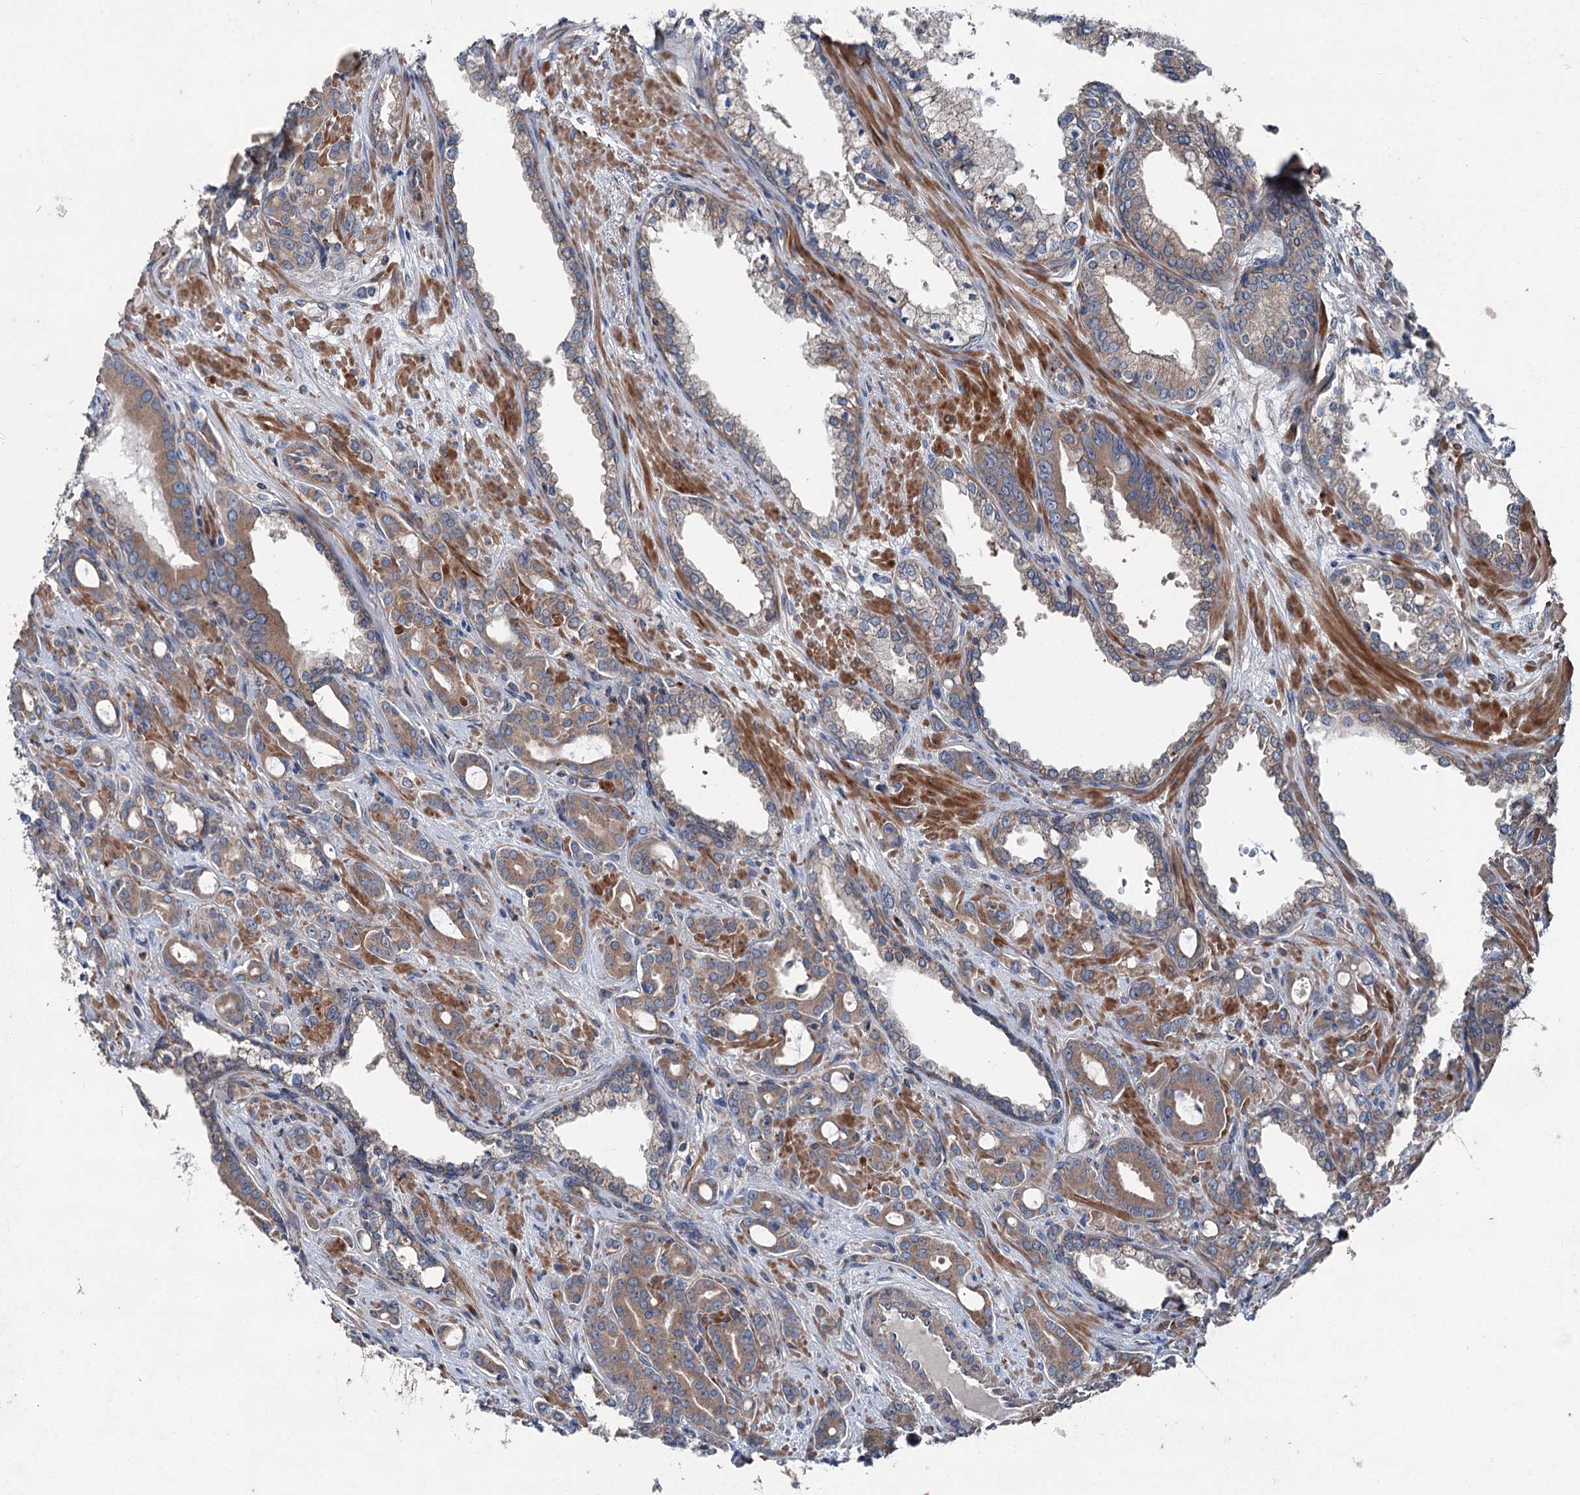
{"staining": {"intensity": "moderate", "quantity": ">75%", "location": "cytoplasmic/membranous"}, "tissue": "prostate cancer", "cell_type": "Tumor cells", "image_type": "cancer", "snomed": [{"axis": "morphology", "description": "Adenocarcinoma, High grade"}, {"axis": "topography", "description": "Prostate"}], "caption": "An image showing moderate cytoplasmic/membranous expression in about >75% of tumor cells in adenocarcinoma (high-grade) (prostate), as visualized by brown immunohistochemical staining.", "gene": "RUFY1", "patient": {"sex": "male", "age": 72}}